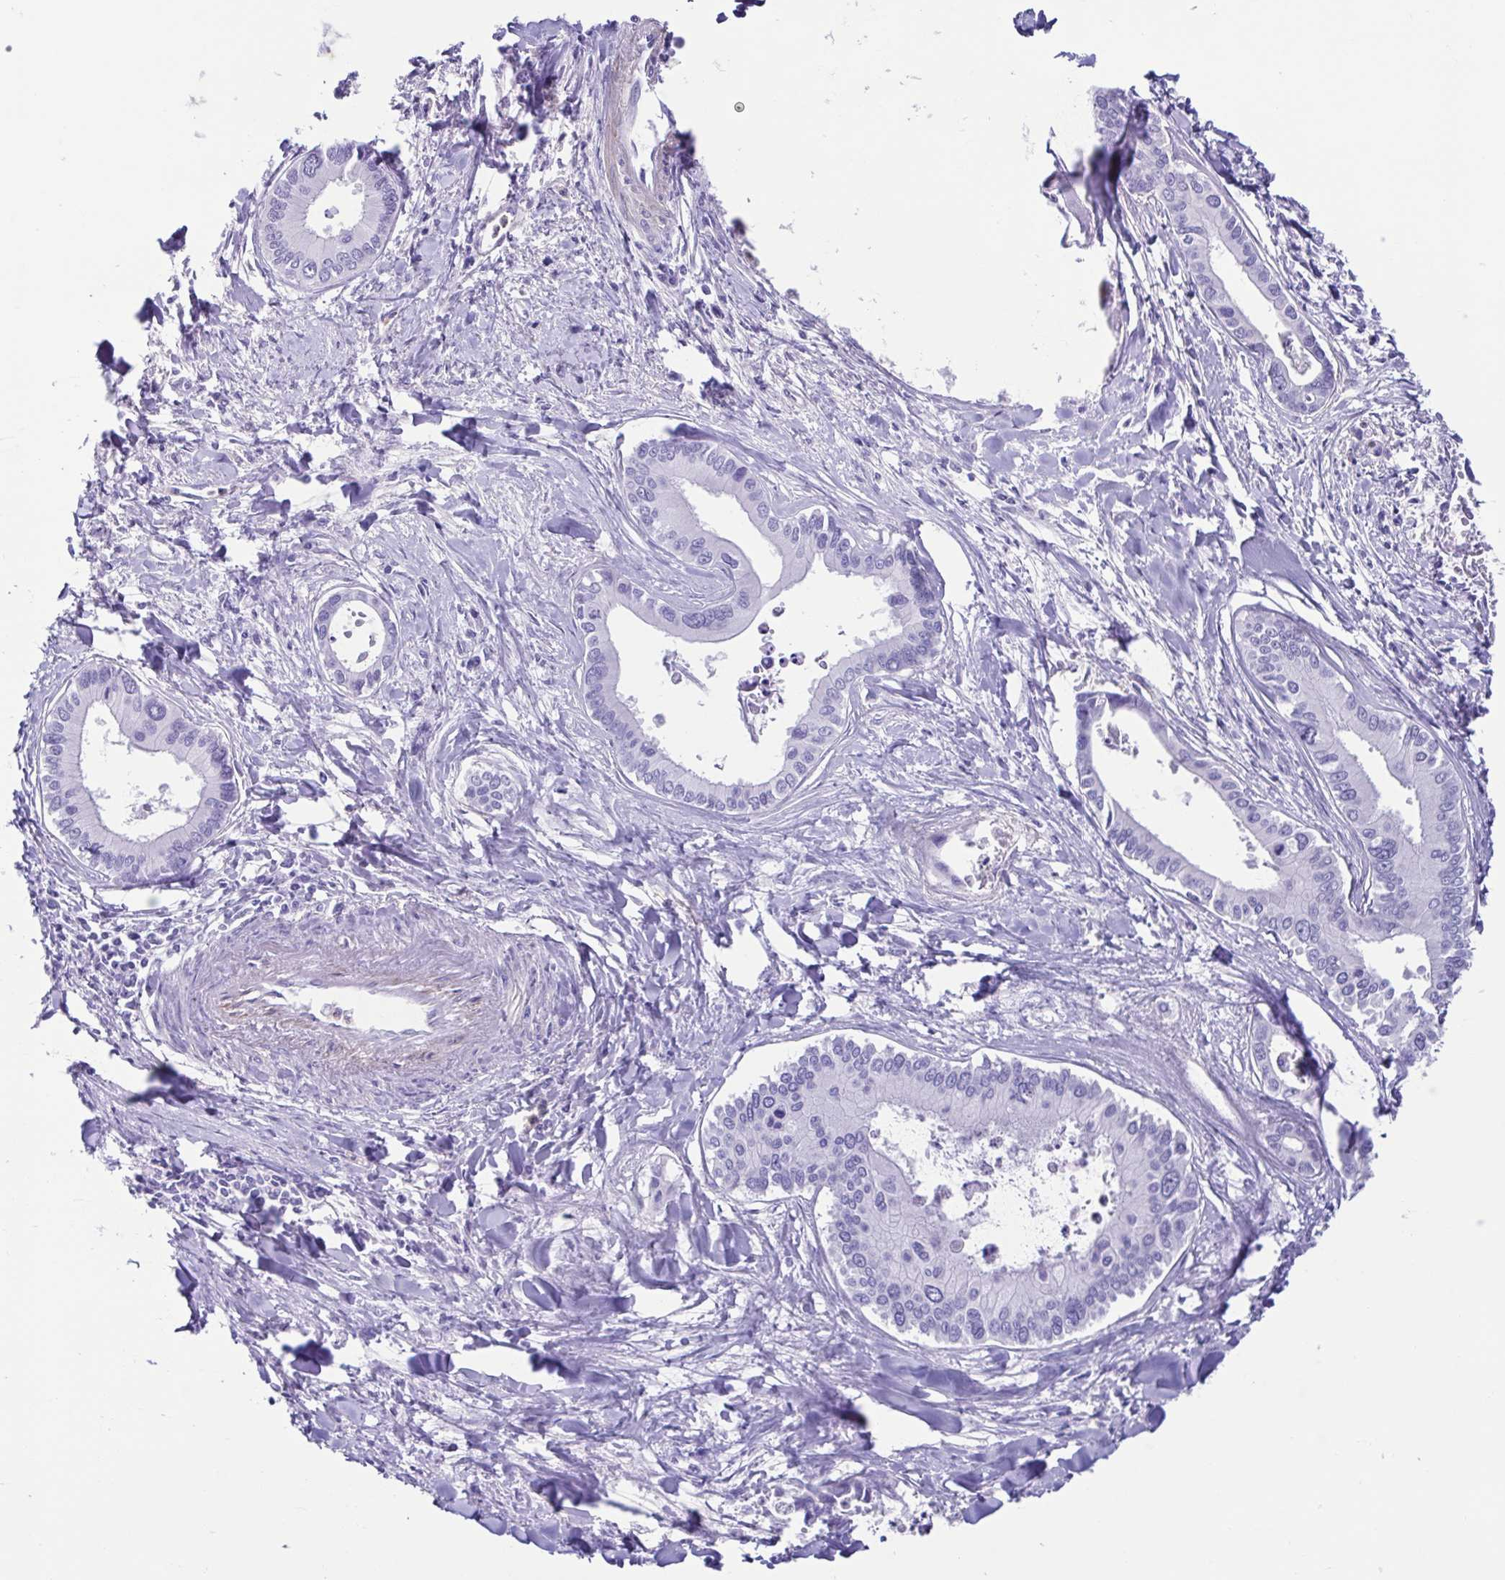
{"staining": {"intensity": "negative", "quantity": "none", "location": "none"}, "tissue": "liver cancer", "cell_type": "Tumor cells", "image_type": "cancer", "snomed": [{"axis": "morphology", "description": "Cholangiocarcinoma"}, {"axis": "topography", "description": "Liver"}], "caption": "Tumor cells show no significant protein positivity in liver cancer (cholangiocarcinoma).", "gene": "CYP11B1", "patient": {"sex": "male", "age": 66}}